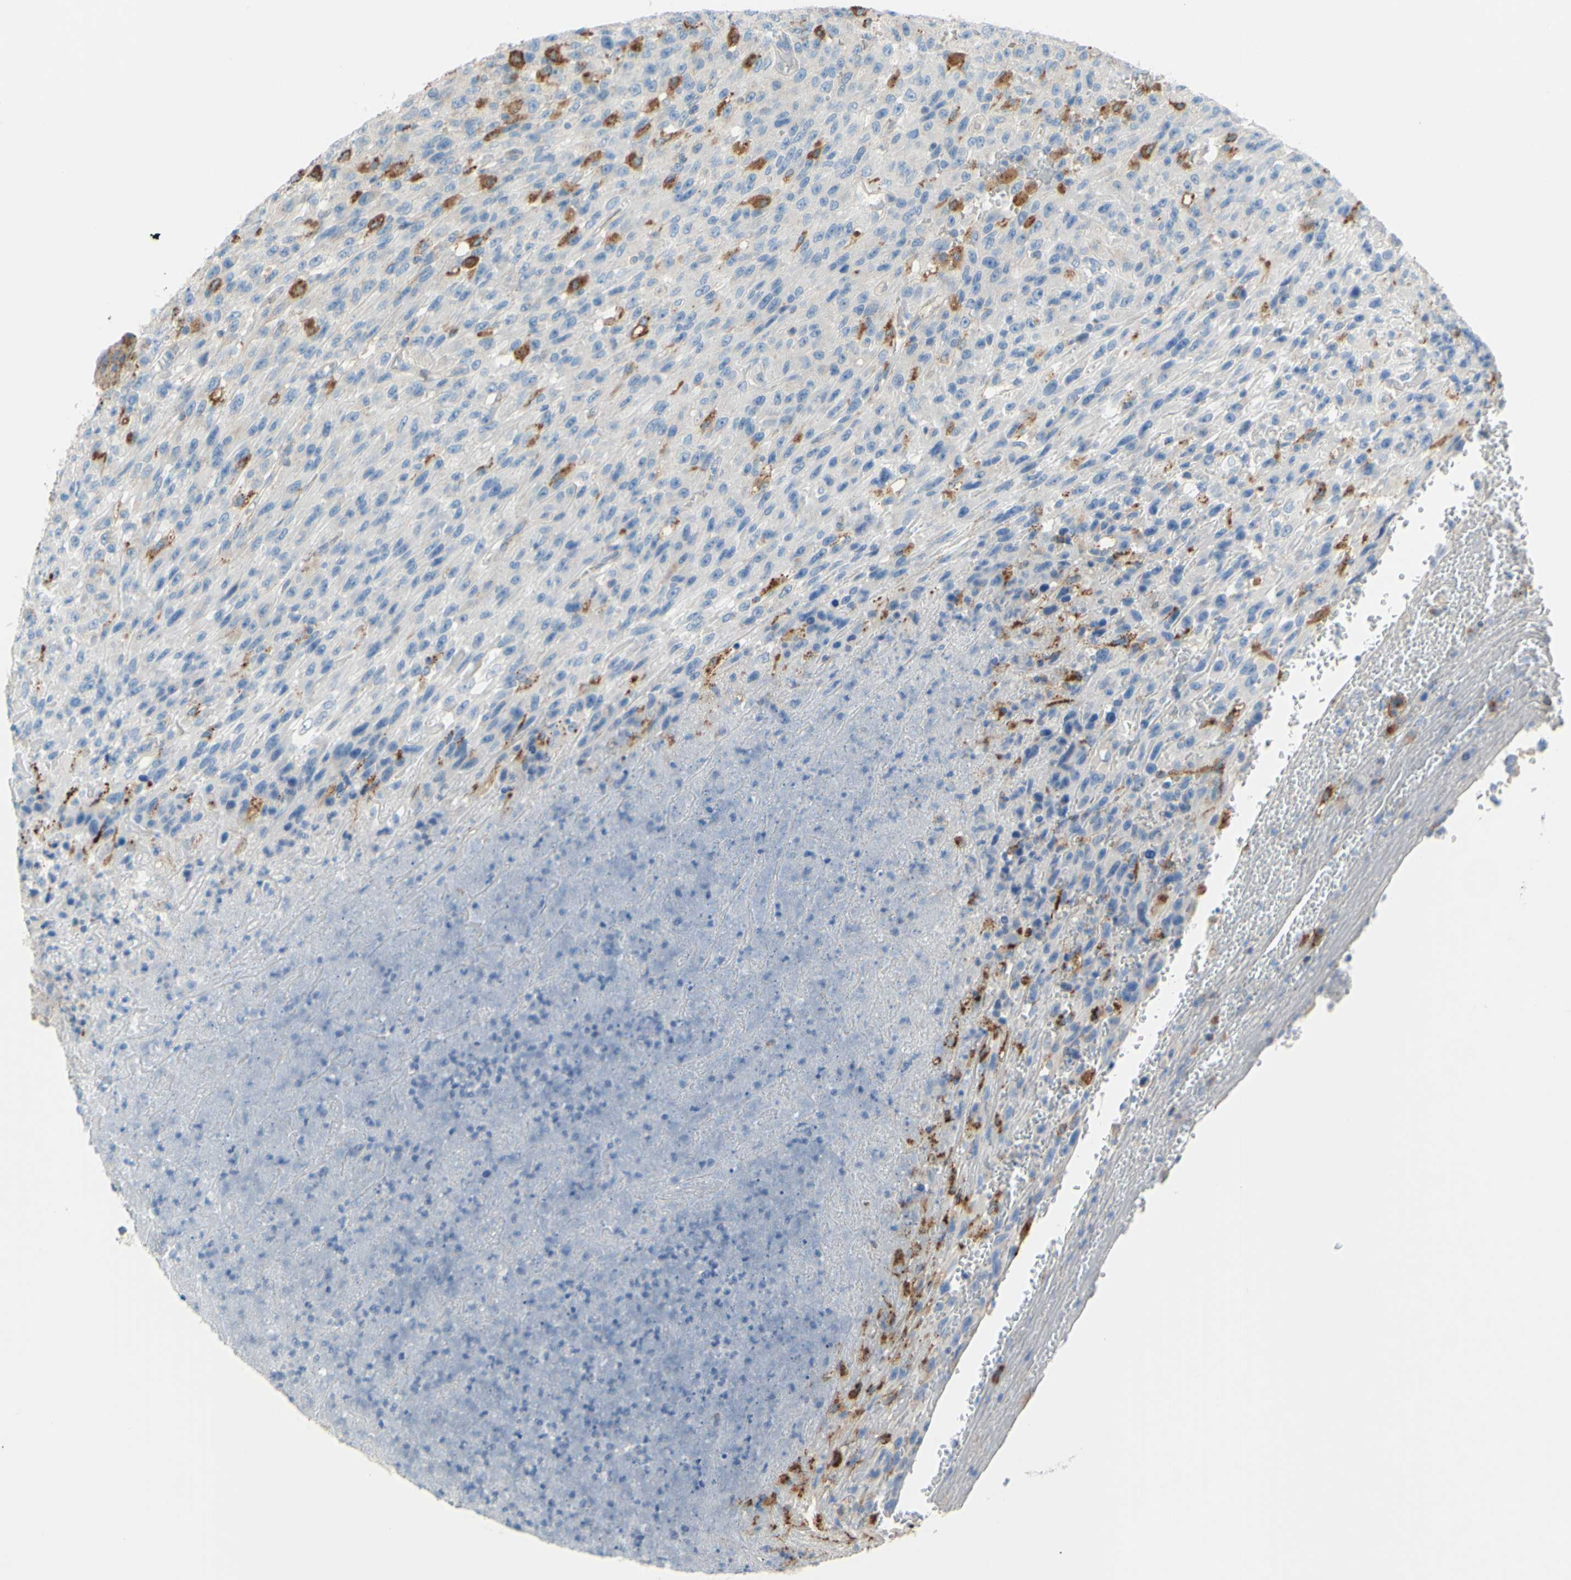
{"staining": {"intensity": "negative", "quantity": "none", "location": "none"}, "tissue": "urothelial cancer", "cell_type": "Tumor cells", "image_type": "cancer", "snomed": [{"axis": "morphology", "description": "Urothelial carcinoma, High grade"}, {"axis": "topography", "description": "Urinary bladder"}], "caption": "IHC of human urothelial cancer reveals no expression in tumor cells.", "gene": "CTSD", "patient": {"sex": "male", "age": 66}}